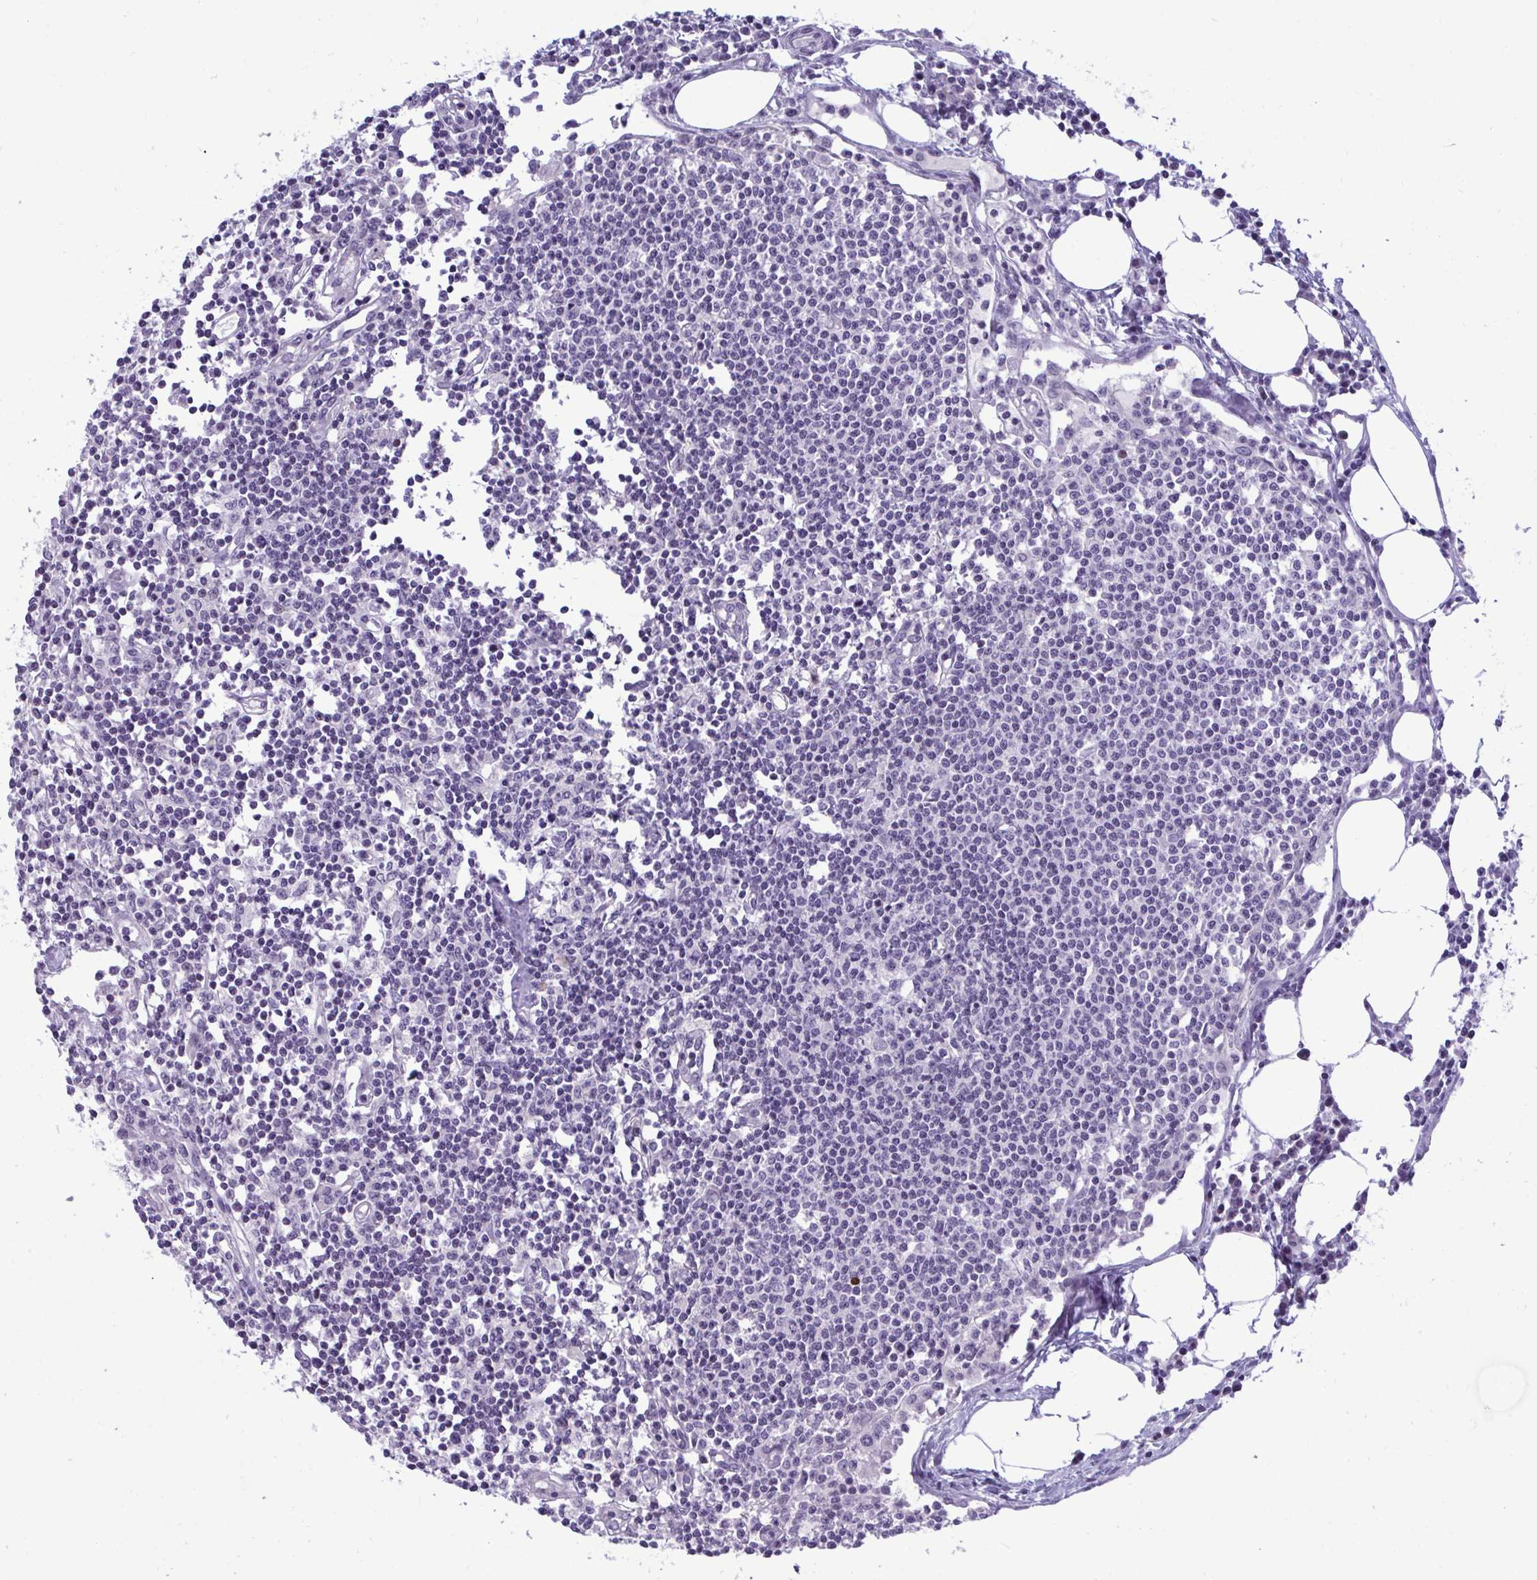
{"staining": {"intensity": "negative", "quantity": "none", "location": "none"}, "tissue": "lymph node", "cell_type": "Germinal center cells", "image_type": "normal", "snomed": [{"axis": "morphology", "description": "Normal tissue, NOS"}, {"axis": "topography", "description": "Lymph node"}], "caption": "Immunohistochemistry (IHC) of normal lymph node reveals no positivity in germinal center cells.", "gene": "EPOP", "patient": {"sex": "female", "age": 78}}